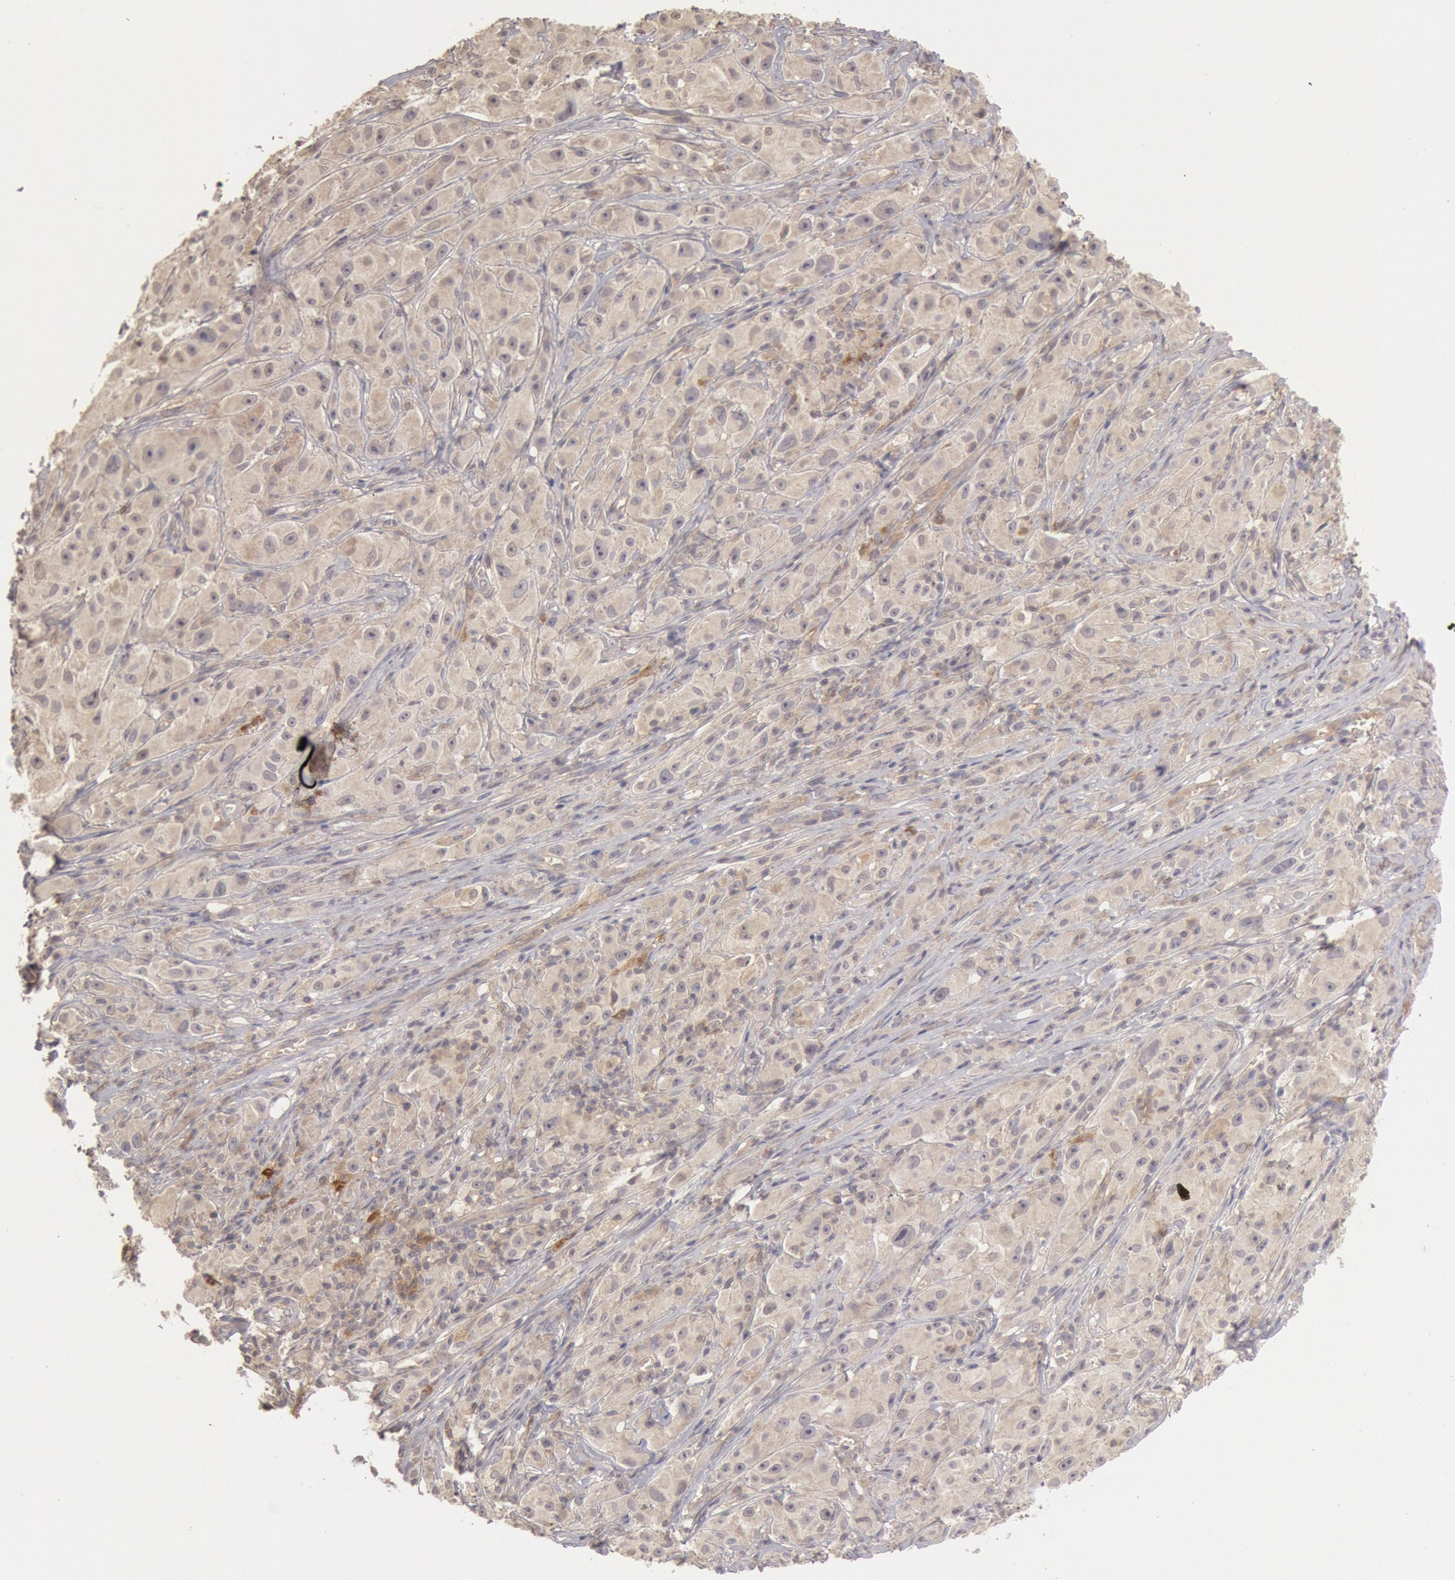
{"staining": {"intensity": "negative", "quantity": "none", "location": "none"}, "tissue": "melanoma", "cell_type": "Tumor cells", "image_type": "cancer", "snomed": [{"axis": "morphology", "description": "Malignant melanoma, NOS"}, {"axis": "topography", "description": "Skin"}], "caption": "Tumor cells show no significant expression in melanoma. Brightfield microscopy of IHC stained with DAB (brown) and hematoxylin (blue), captured at high magnification.", "gene": "ZFP36L1", "patient": {"sex": "male", "age": 56}}